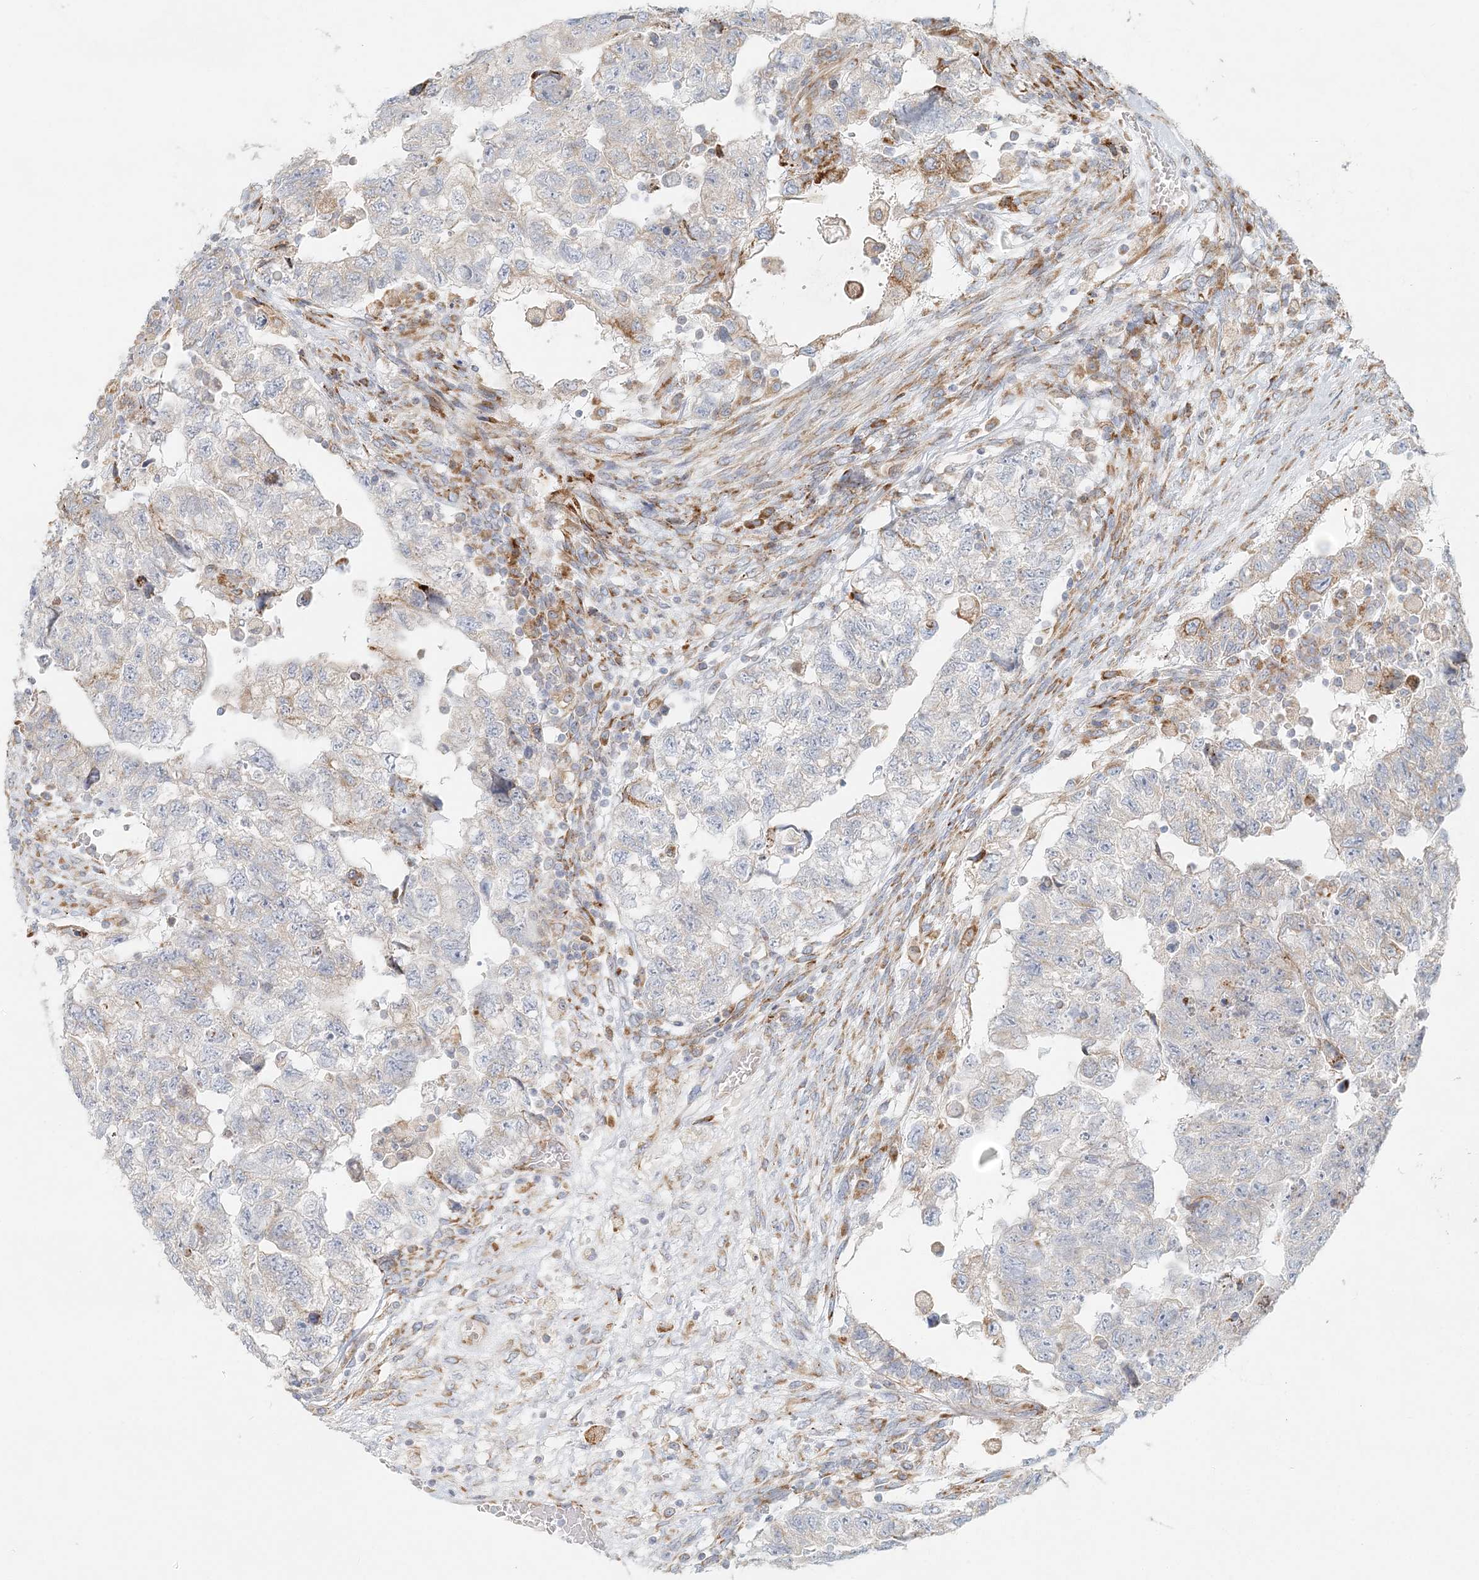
{"staining": {"intensity": "negative", "quantity": "none", "location": "none"}, "tissue": "testis cancer", "cell_type": "Tumor cells", "image_type": "cancer", "snomed": [{"axis": "morphology", "description": "Carcinoma, Embryonal, NOS"}, {"axis": "topography", "description": "Testis"}], "caption": "High power microscopy histopathology image of an immunohistochemistry (IHC) photomicrograph of testis cancer, revealing no significant staining in tumor cells. (Stains: DAB (3,3'-diaminobenzidine) IHC with hematoxylin counter stain, Microscopy: brightfield microscopy at high magnification).", "gene": "STK11IP", "patient": {"sex": "male", "age": 36}}